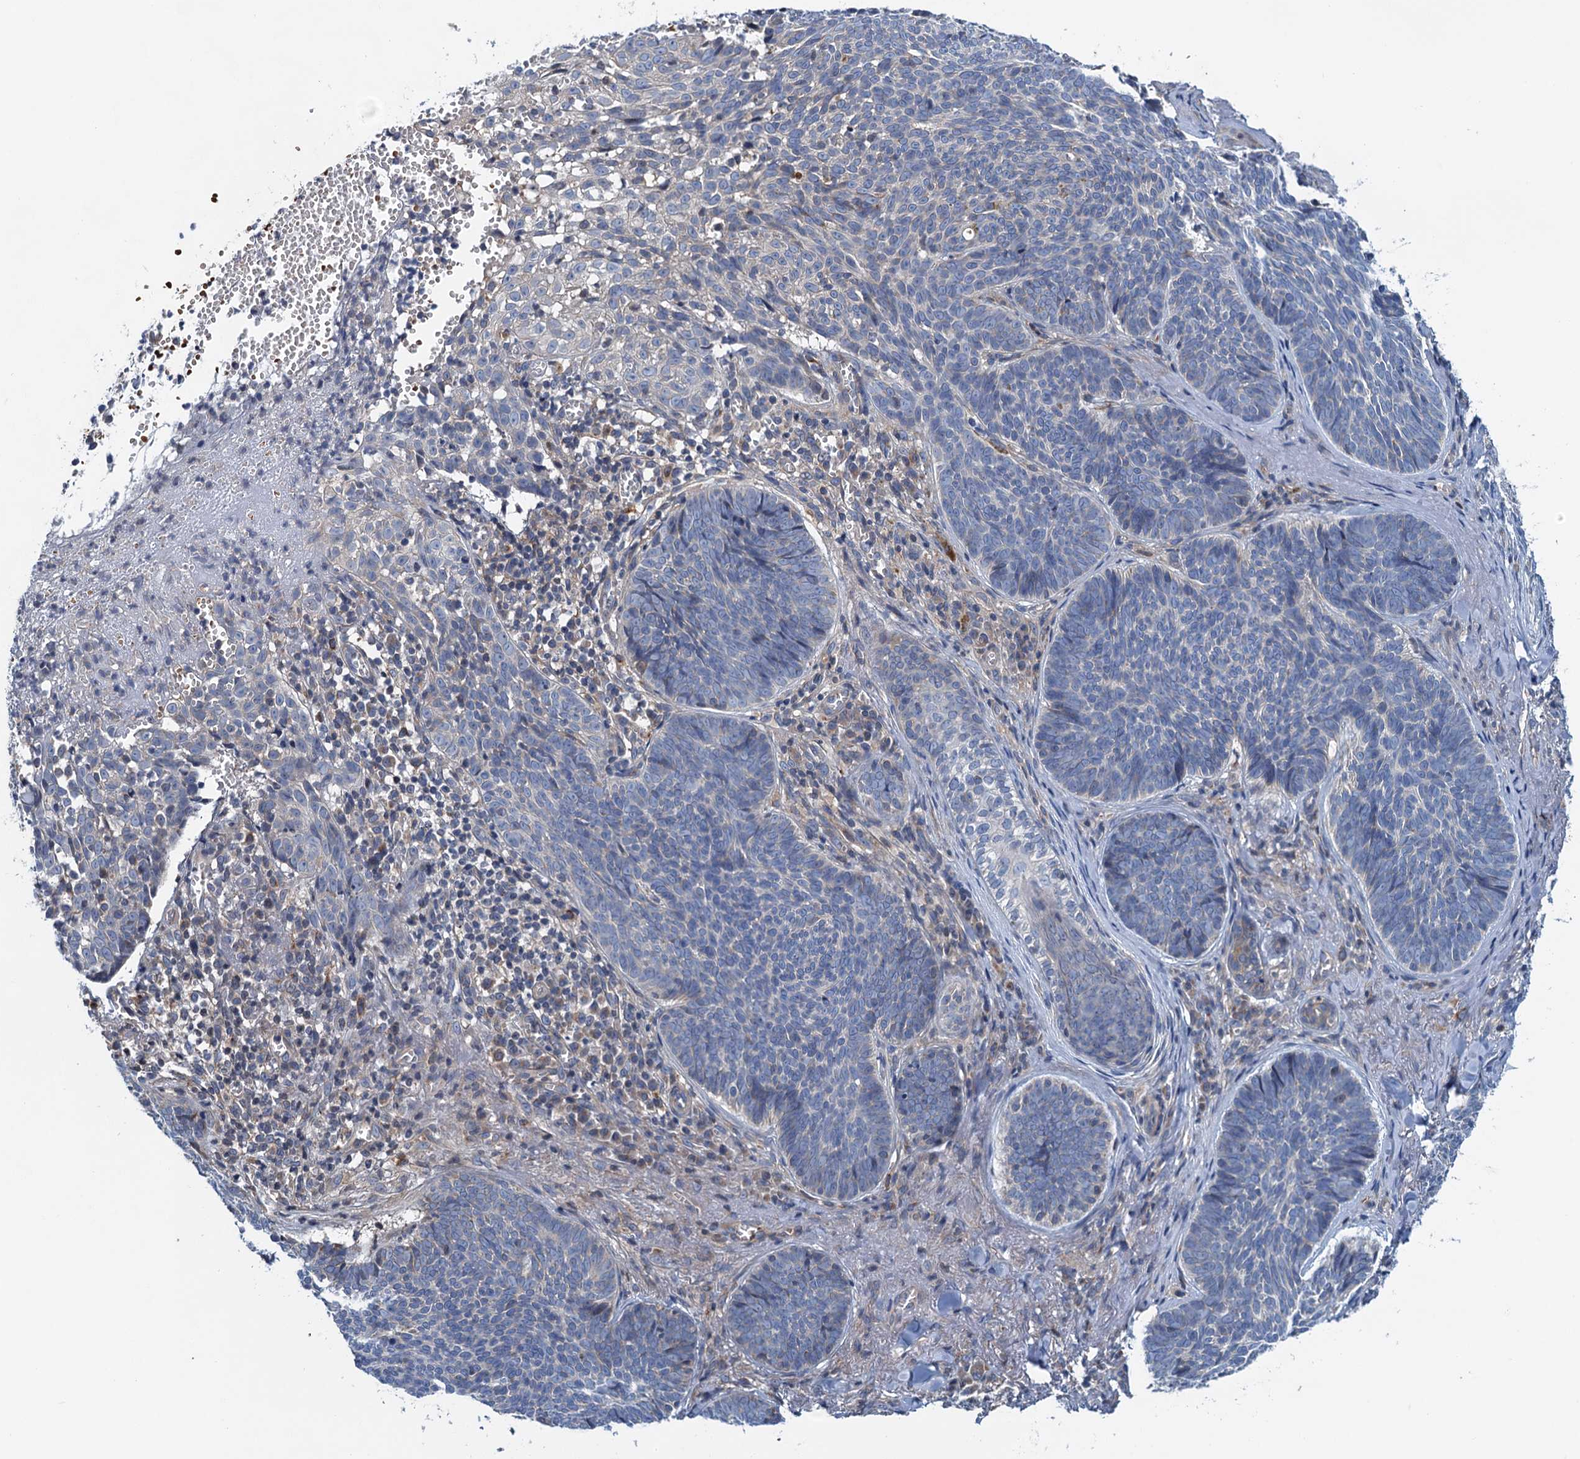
{"staining": {"intensity": "negative", "quantity": "none", "location": "none"}, "tissue": "skin cancer", "cell_type": "Tumor cells", "image_type": "cancer", "snomed": [{"axis": "morphology", "description": "Basal cell carcinoma"}, {"axis": "topography", "description": "Skin"}], "caption": "Tumor cells are negative for protein expression in human basal cell carcinoma (skin).", "gene": "NBEA", "patient": {"sex": "female", "age": 74}}